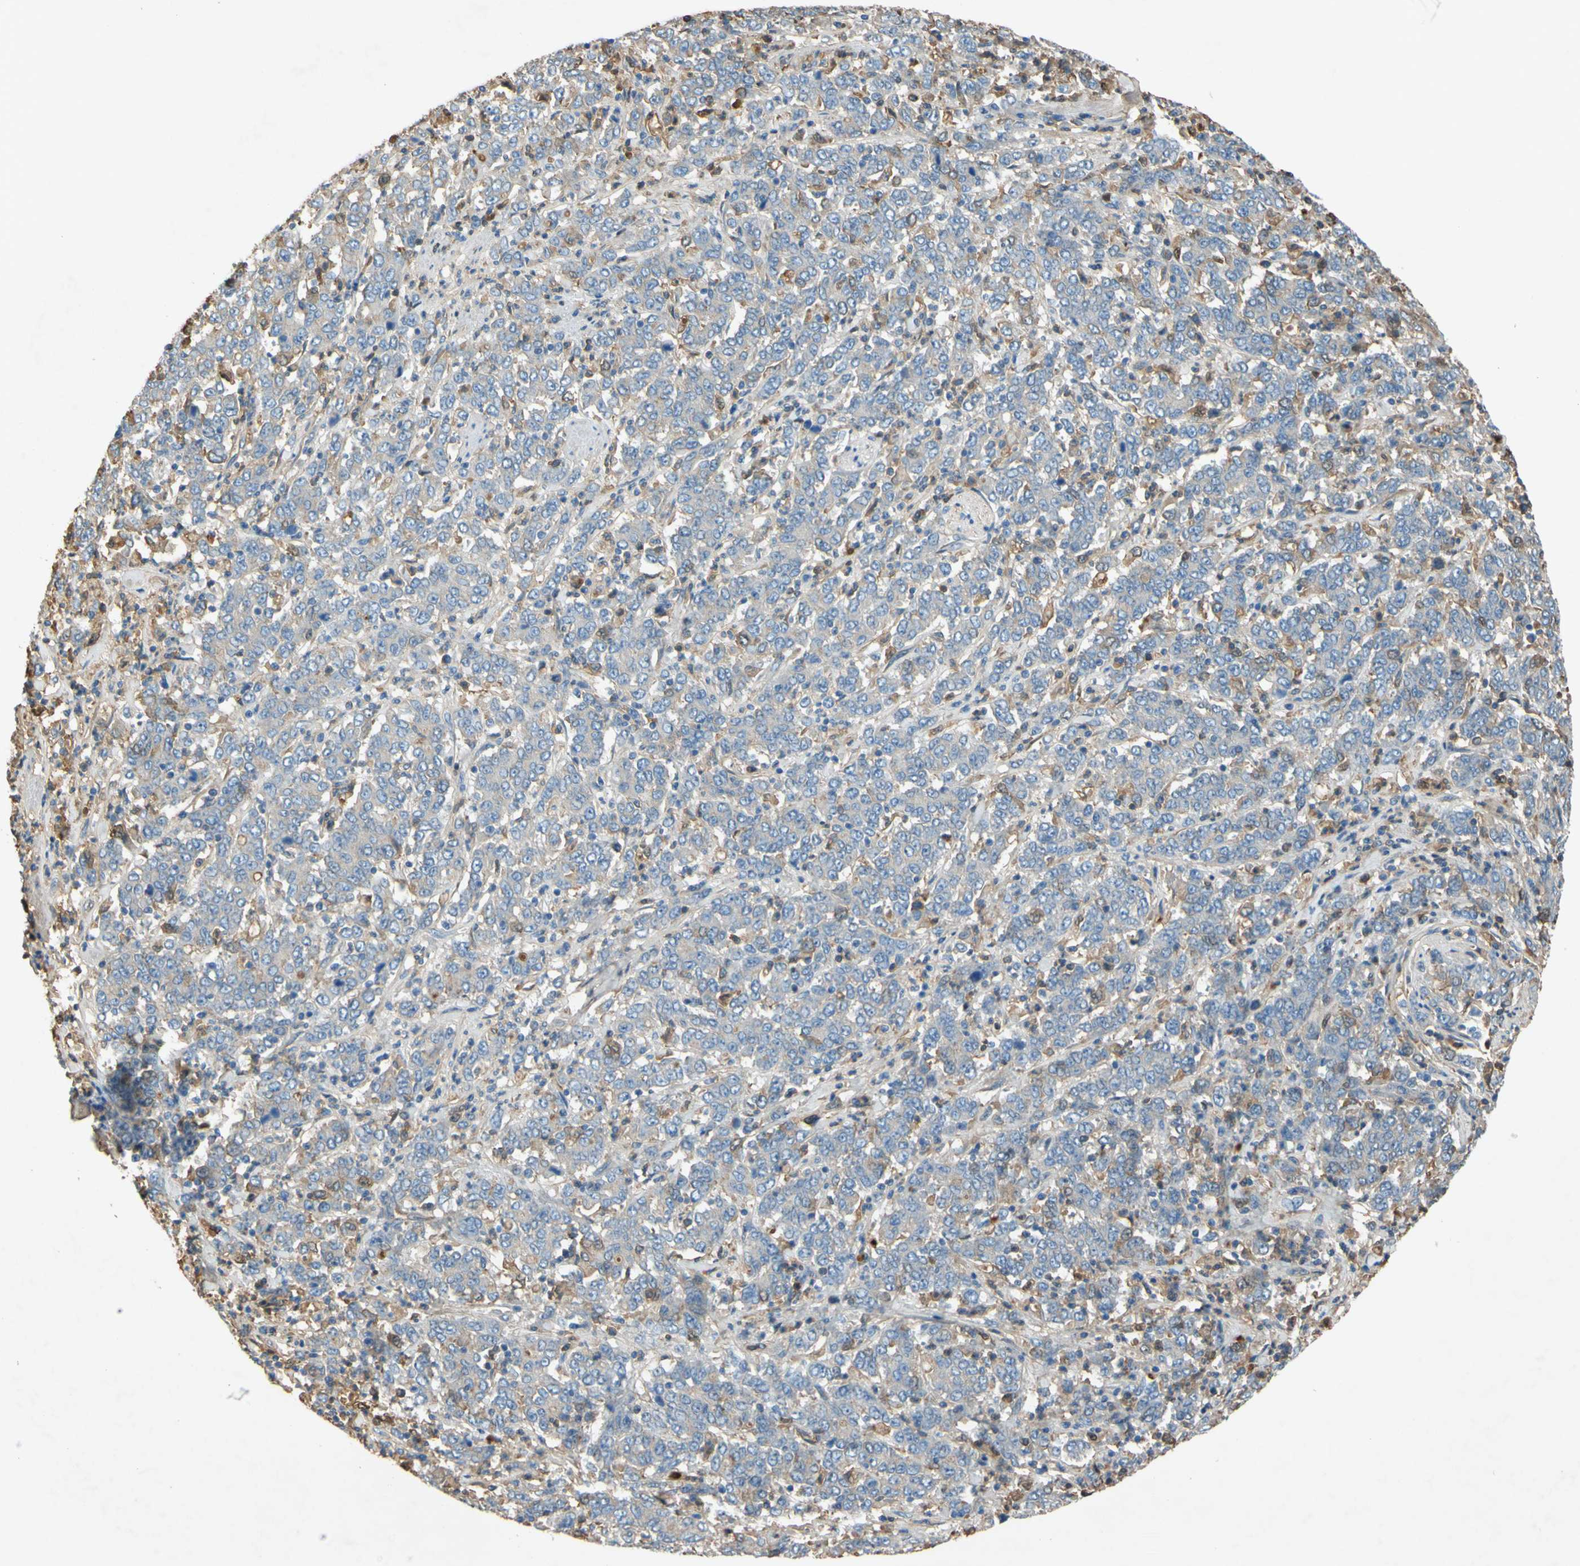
{"staining": {"intensity": "weak", "quantity": ">75%", "location": "cytoplasmic/membranous"}, "tissue": "stomach cancer", "cell_type": "Tumor cells", "image_type": "cancer", "snomed": [{"axis": "morphology", "description": "Adenocarcinoma, NOS"}, {"axis": "topography", "description": "Stomach, lower"}], "caption": "A micrograph of stomach adenocarcinoma stained for a protein demonstrates weak cytoplasmic/membranous brown staining in tumor cells.", "gene": "TIMP2", "patient": {"sex": "female", "age": 71}}